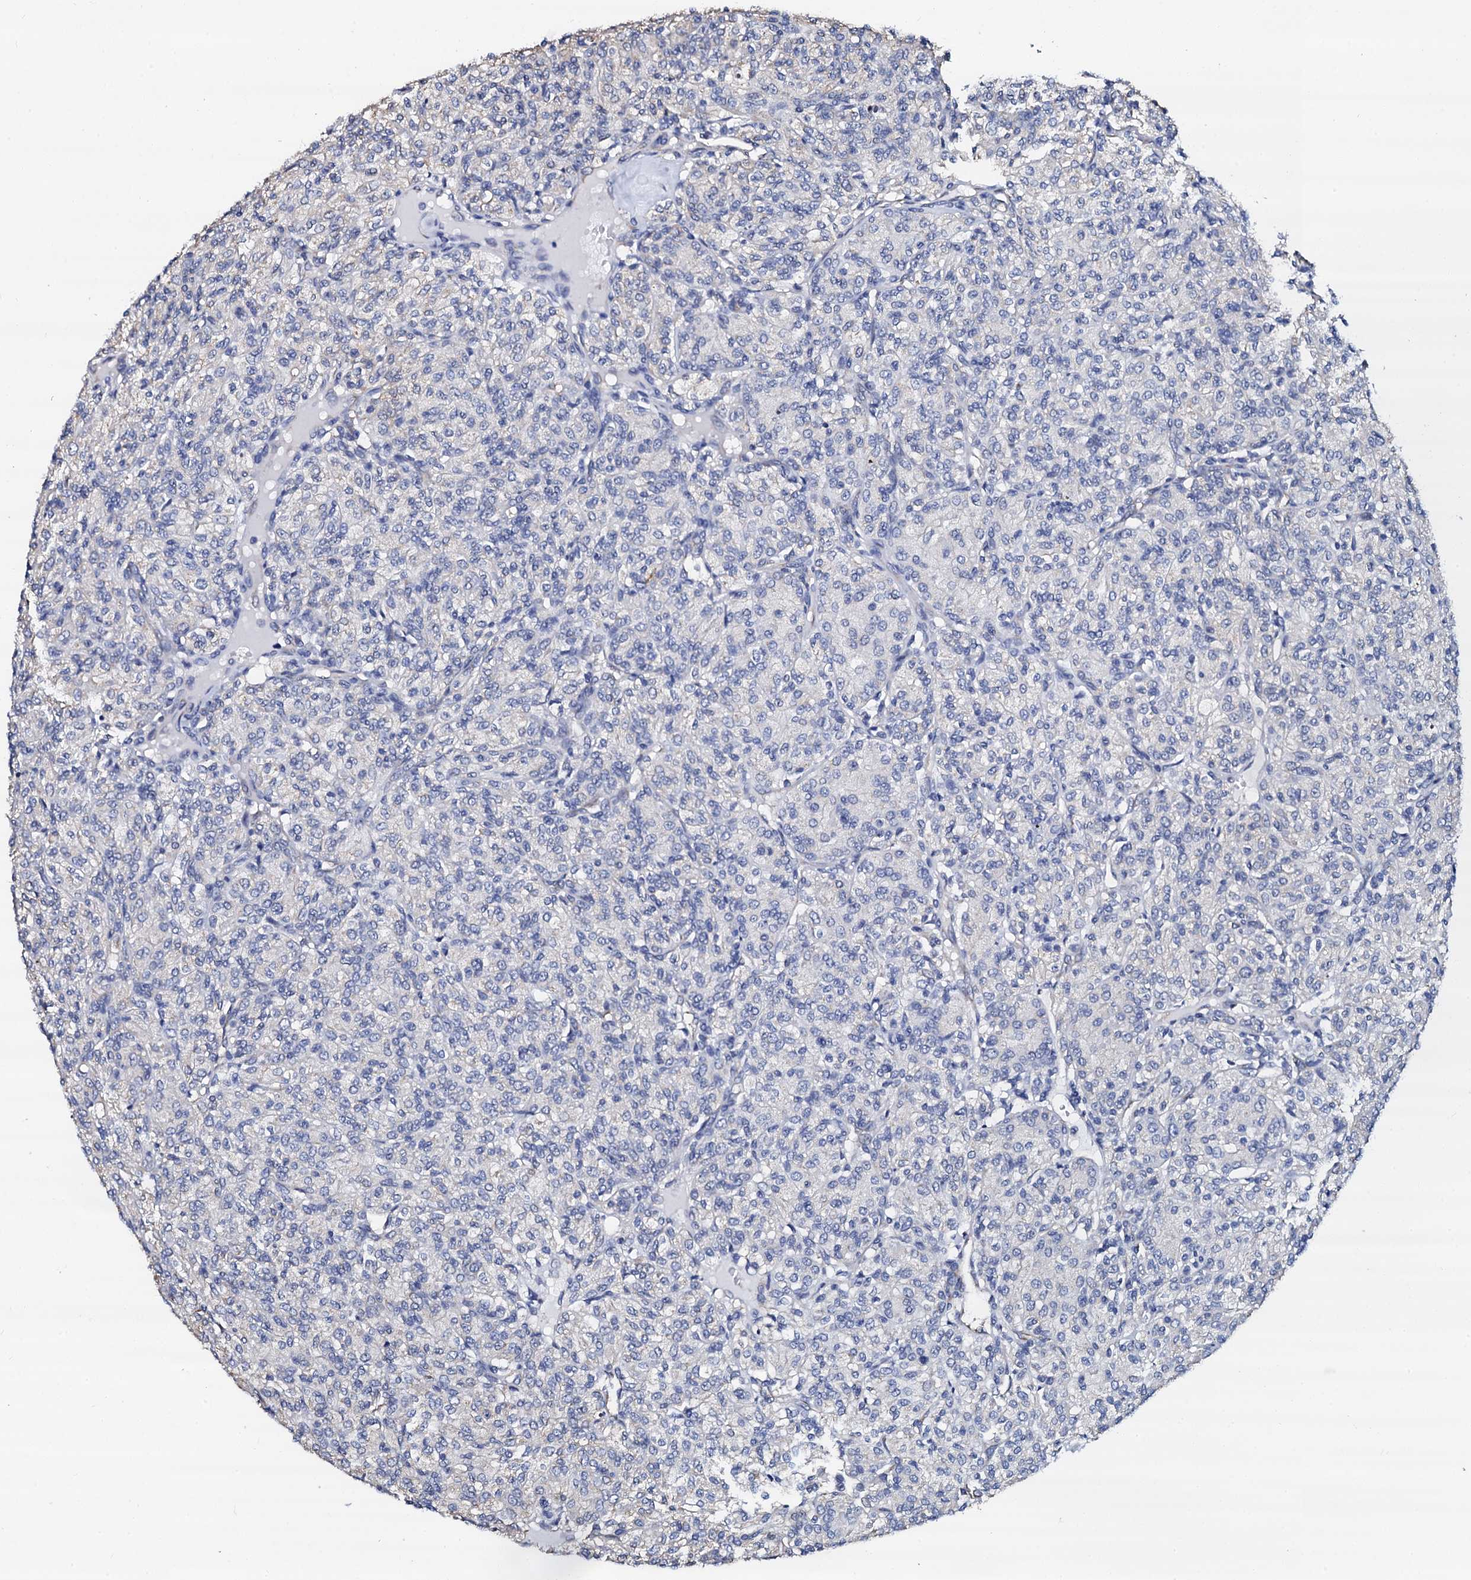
{"staining": {"intensity": "negative", "quantity": "none", "location": "none"}, "tissue": "renal cancer", "cell_type": "Tumor cells", "image_type": "cancer", "snomed": [{"axis": "morphology", "description": "Adenocarcinoma, NOS"}, {"axis": "topography", "description": "Kidney"}], "caption": "The IHC image has no significant expression in tumor cells of renal cancer tissue.", "gene": "AKAP3", "patient": {"sex": "male", "age": 77}}